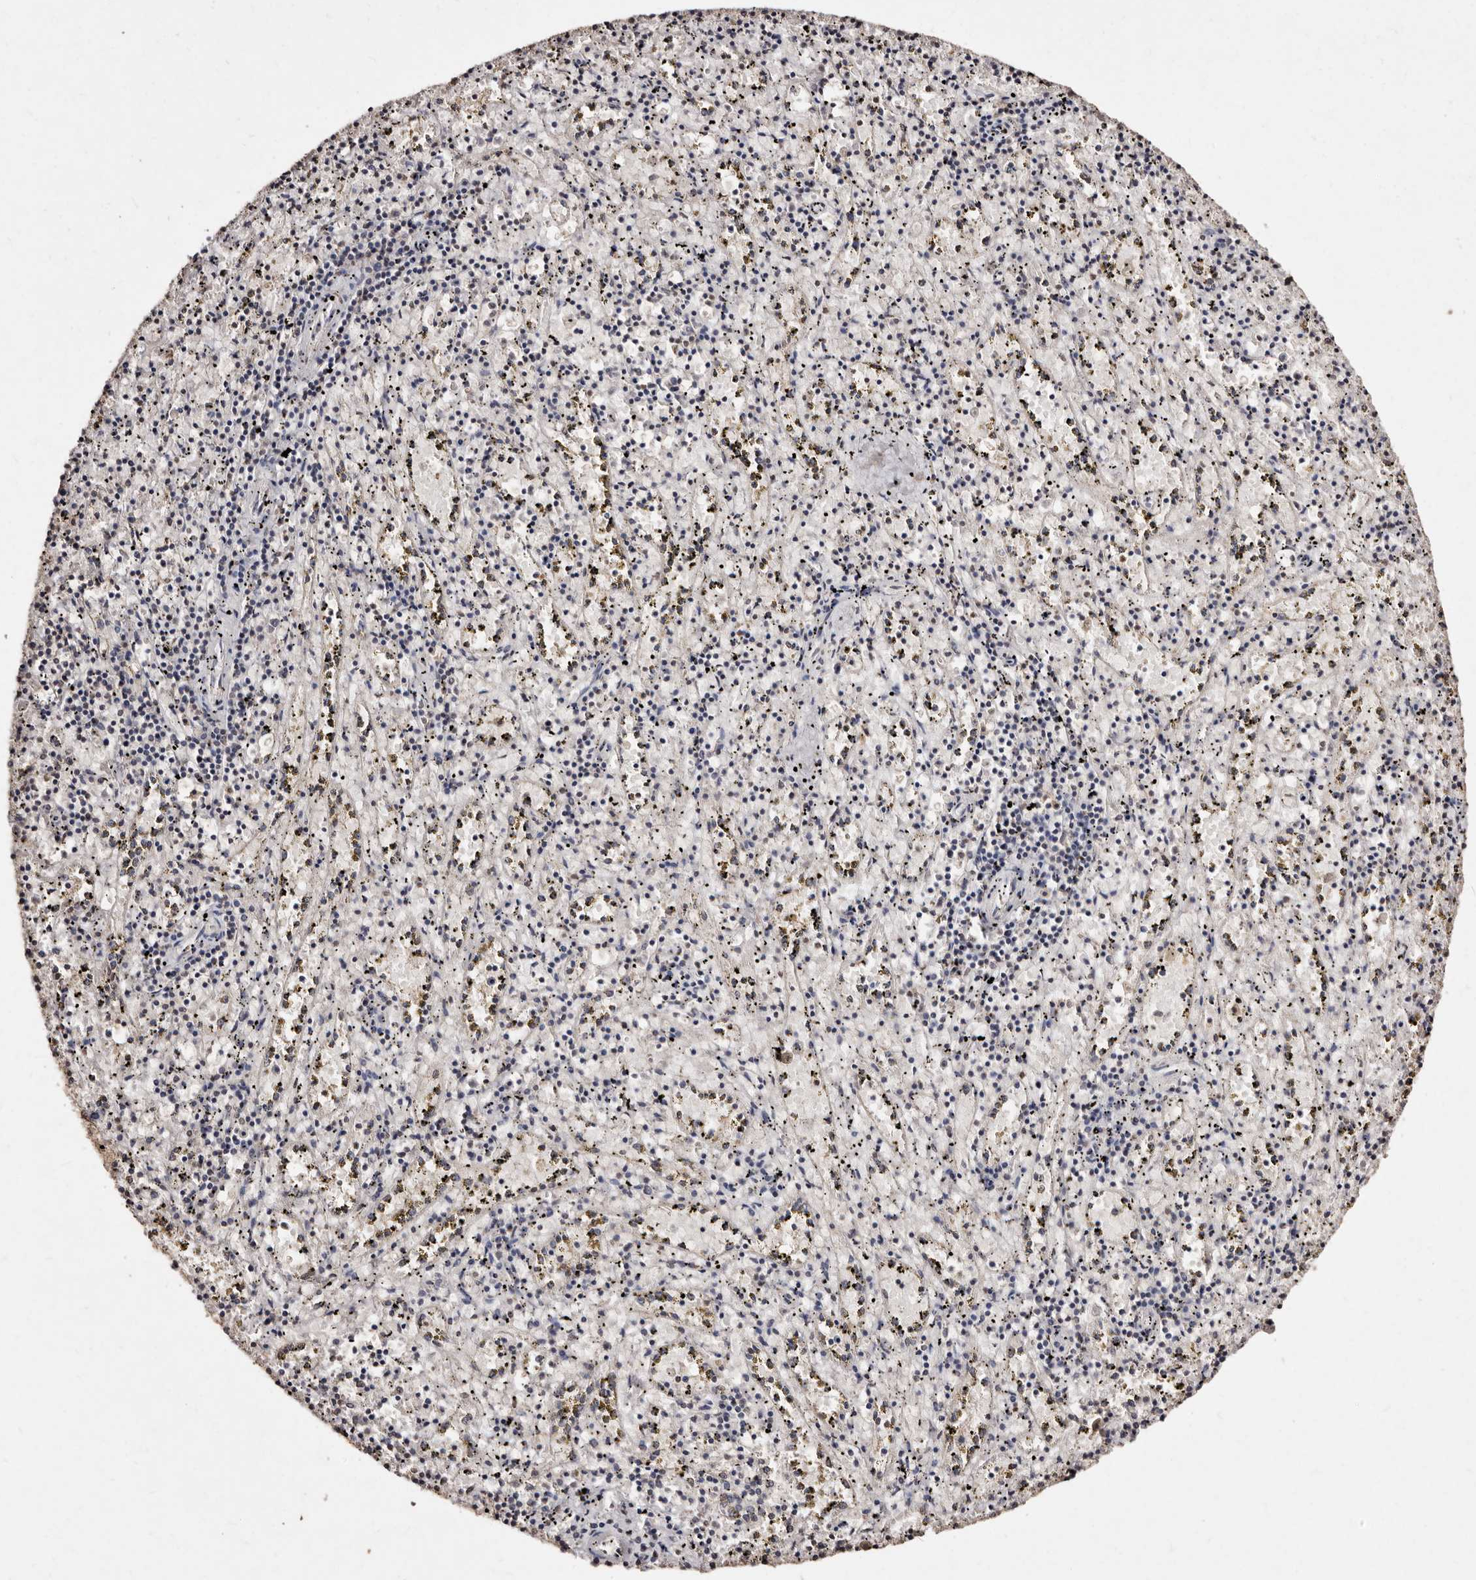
{"staining": {"intensity": "weak", "quantity": "25%-75%", "location": "nuclear"}, "tissue": "spleen", "cell_type": "Cells in red pulp", "image_type": "normal", "snomed": [{"axis": "morphology", "description": "Normal tissue, NOS"}, {"axis": "topography", "description": "Spleen"}], "caption": "A micrograph of human spleen stained for a protein reveals weak nuclear brown staining in cells in red pulp.", "gene": "ERBB4", "patient": {"sex": "male", "age": 11}}